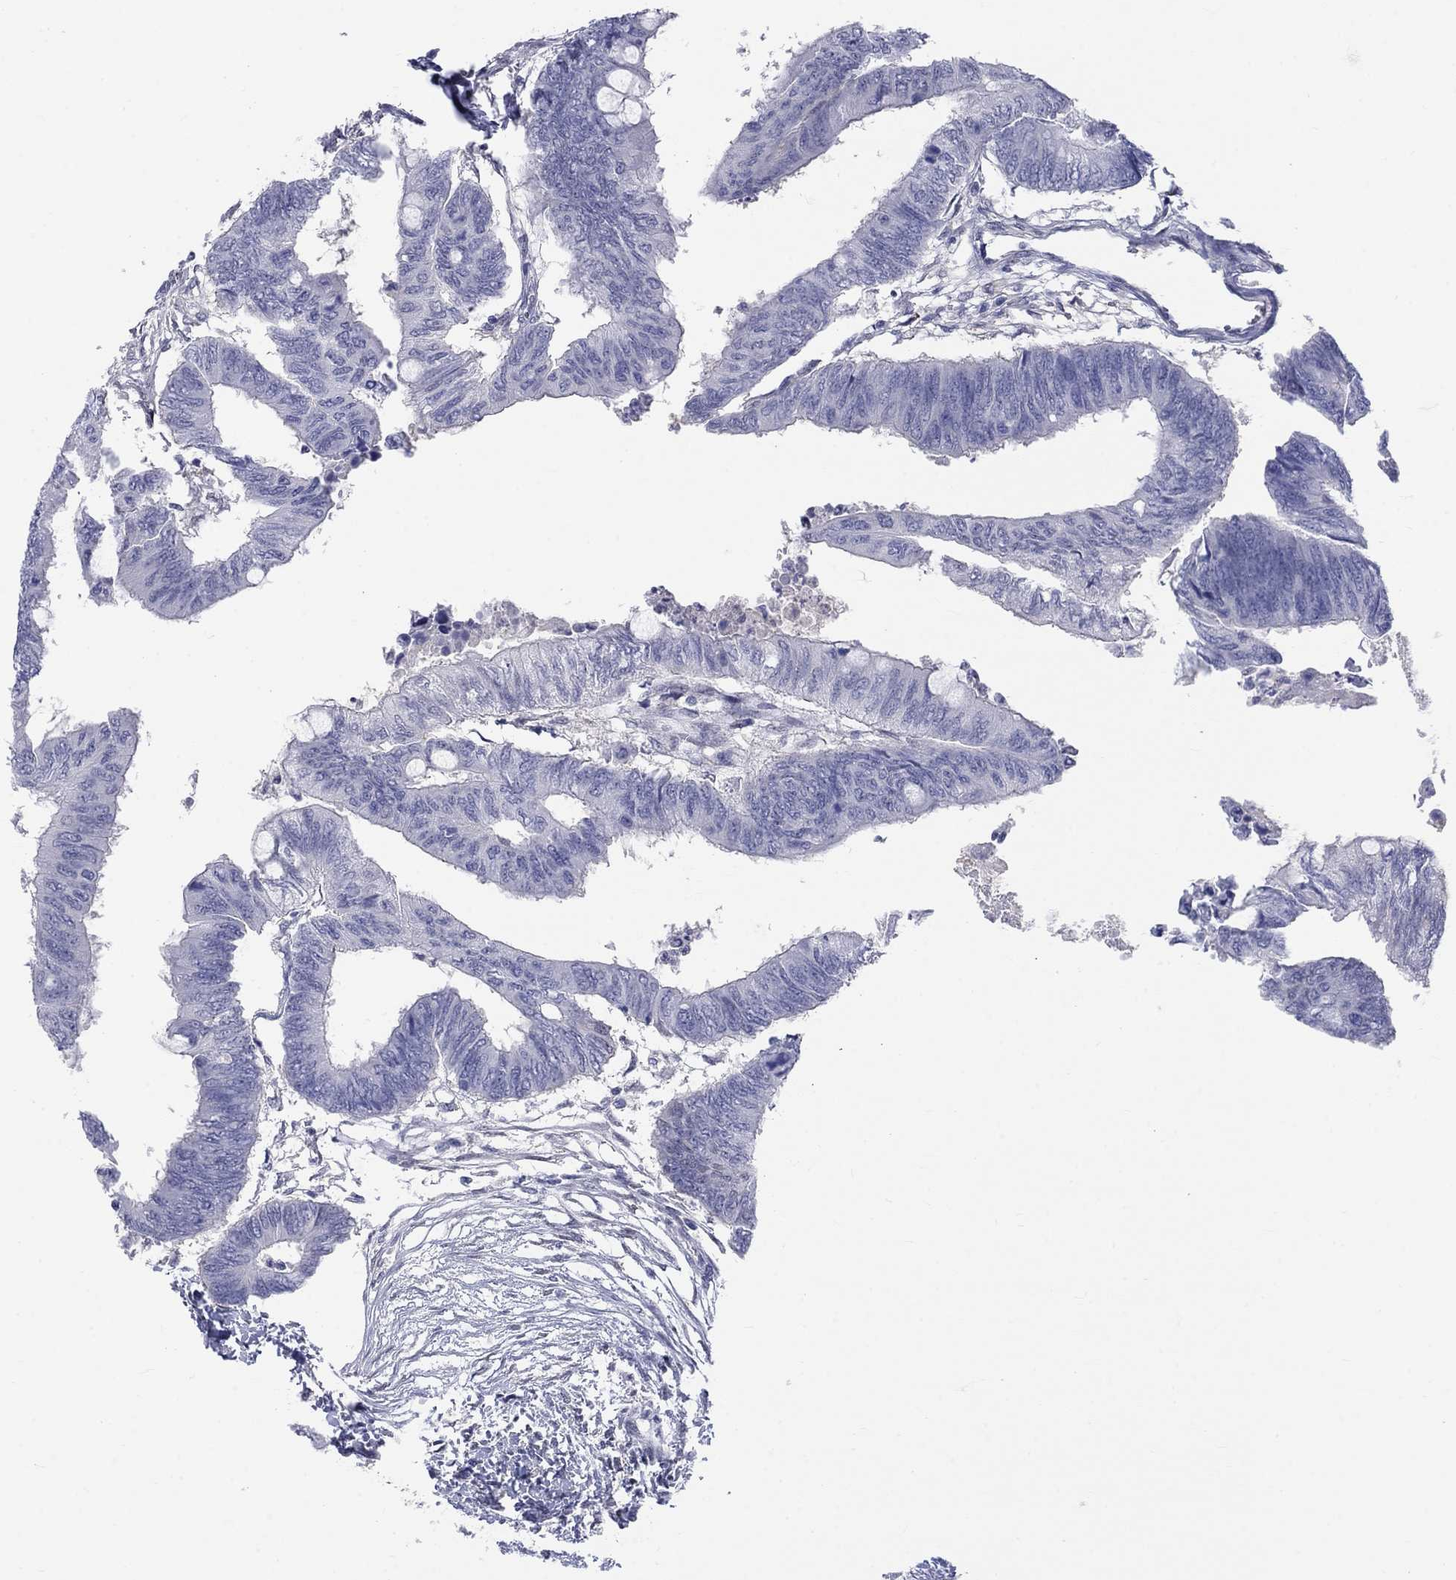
{"staining": {"intensity": "negative", "quantity": "none", "location": "none"}, "tissue": "colorectal cancer", "cell_type": "Tumor cells", "image_type": "cancer", "snomed": [{"axis": "morphology", "description": "Normal tissue, NOS"}, {"axis": "morphology", "description": "Adenocarcinoma, NOS"}, {"axis": "topography", "description": "Rectum"}, {"axis": "topography", "description": "Peripheral nerve tissue"}], "caption": "High magnification brightfield microscopy of colorectal cancer (adenocarcinoma) stained with DAB (brown) and counterstained with hematoxylin (blue): tumor cells show no significant staining. Brightfield microscopy of immunohistochemistry (IHC) stained with DAB (brown) and hematoxylin (blue), captured at high magnification.", "gene": "EGFLAM", "patient": {"sex": "male", "age": 92}}